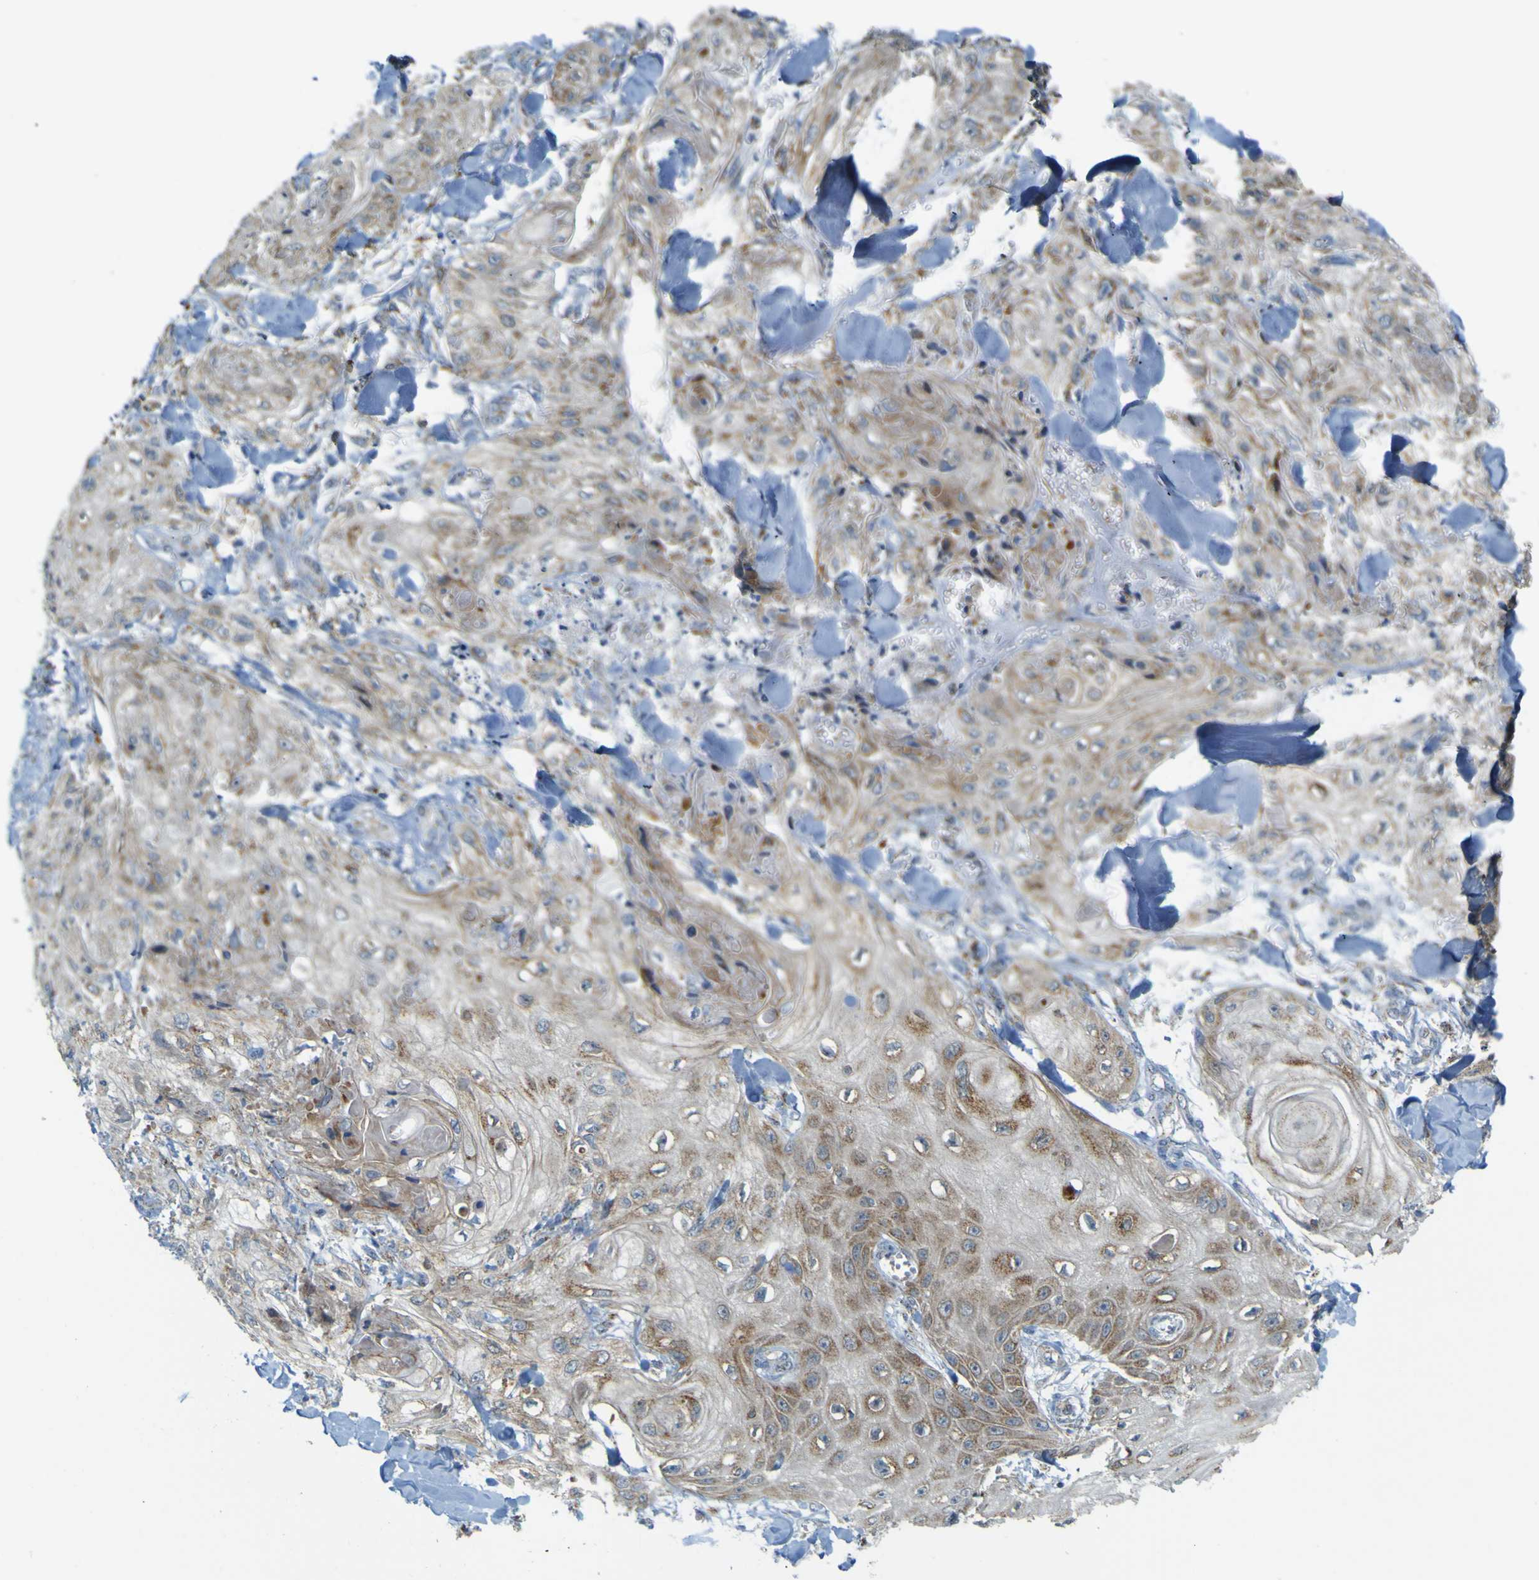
{"staining": {"intensity": "weak", "quantity": ">75%", "location": "cytoplasmic/membranous"}, "tissue": "skin cancer", "cell_type": "Tumor cells", "image_type": "cancer", "snomed": [{"axis": "morphology", "description": "Squamous cell carcinoma, NOS"}, {"axis": "topography", "description": "Skin"}], "caption": "An image of squamous cell carcinoma (skin) stained for a protein shows weak cytoplasmic/membranous brown staining in tumor cells. Ihc stains the protein in brown and the nuclei are stained blue.", "gene": "ACBD5", "patient": {"sex": "male", "age": 74}}